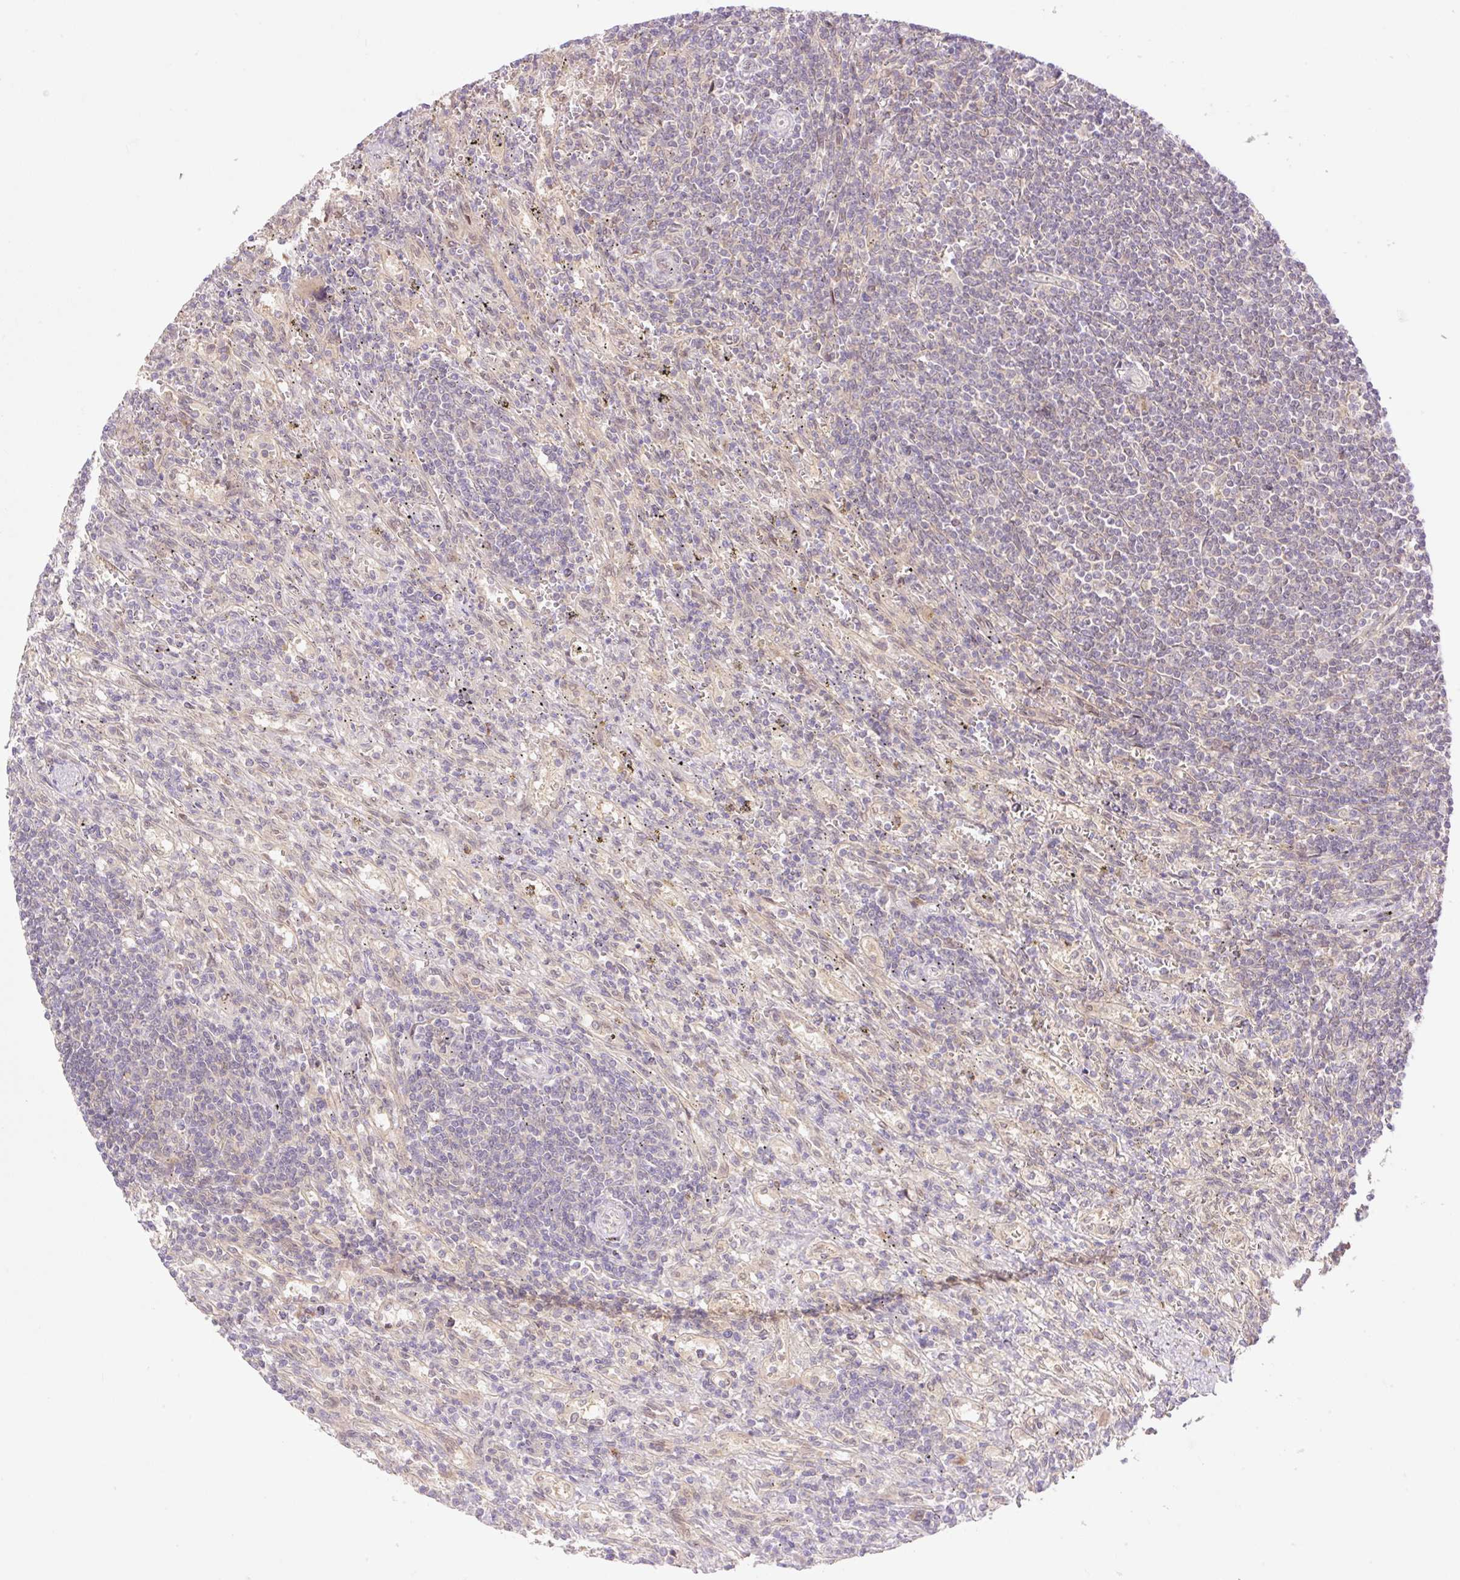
{"staining": {"intensity": "weak", "quantity": "<25%", "location": "nuclear"}, "tissue": "lymphoma", "cell_type": "Tumor cells", "image_type": "cancer", "snomed": [{"axis": "morphology", "description": "Malignant lymphoma, non-Hodgkin's type, Low grade"}, {"axis": "topography", "description": "Spleen"}], "caption": "Tumor cells show no significant expression in lymphoma.", "gene": "VPS25", "patient": {"sex": "male", "age": 76}}